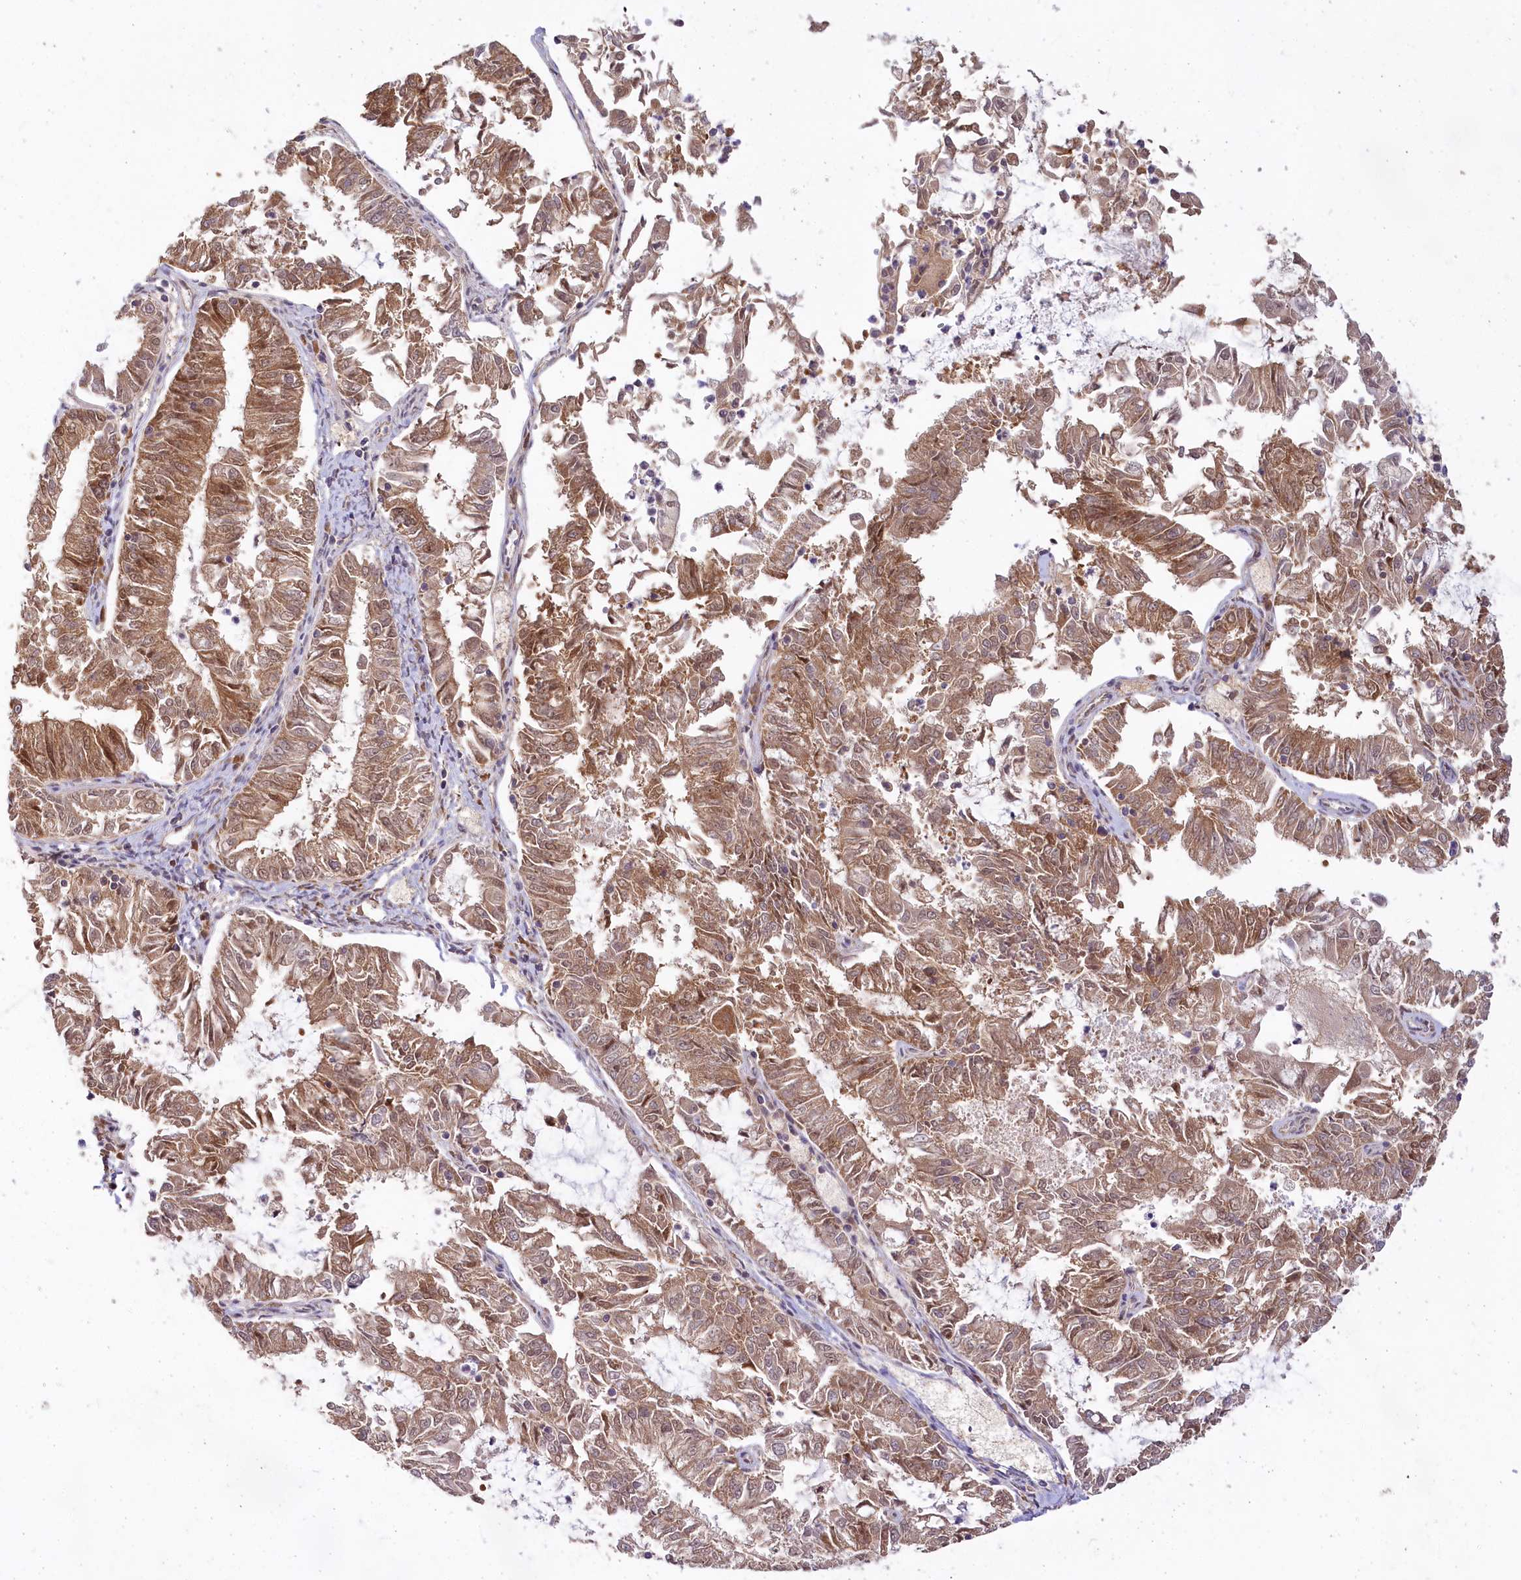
{"staining": {"intensity": "moderate", "quantity": ">75%", "location": "cytoplasmic/membranous"}, "tissue": "endometrial cancer", "cell_type": "Tumor cells", "image_type": "cancer", "snomed": [{"axis": "morphology", "description": "Adenocarcinoma, NOS"}, {"axis": "topography", "description": "Endometrium"}], "caption": "Brown immunohistochemical staining in endometrial adenocarcinoma displays moderate cytoplasmic/membranous staining in about >75% of tumor cells.", "gene": "CEP70", "patient": {"sex": "female", "age": 57}}